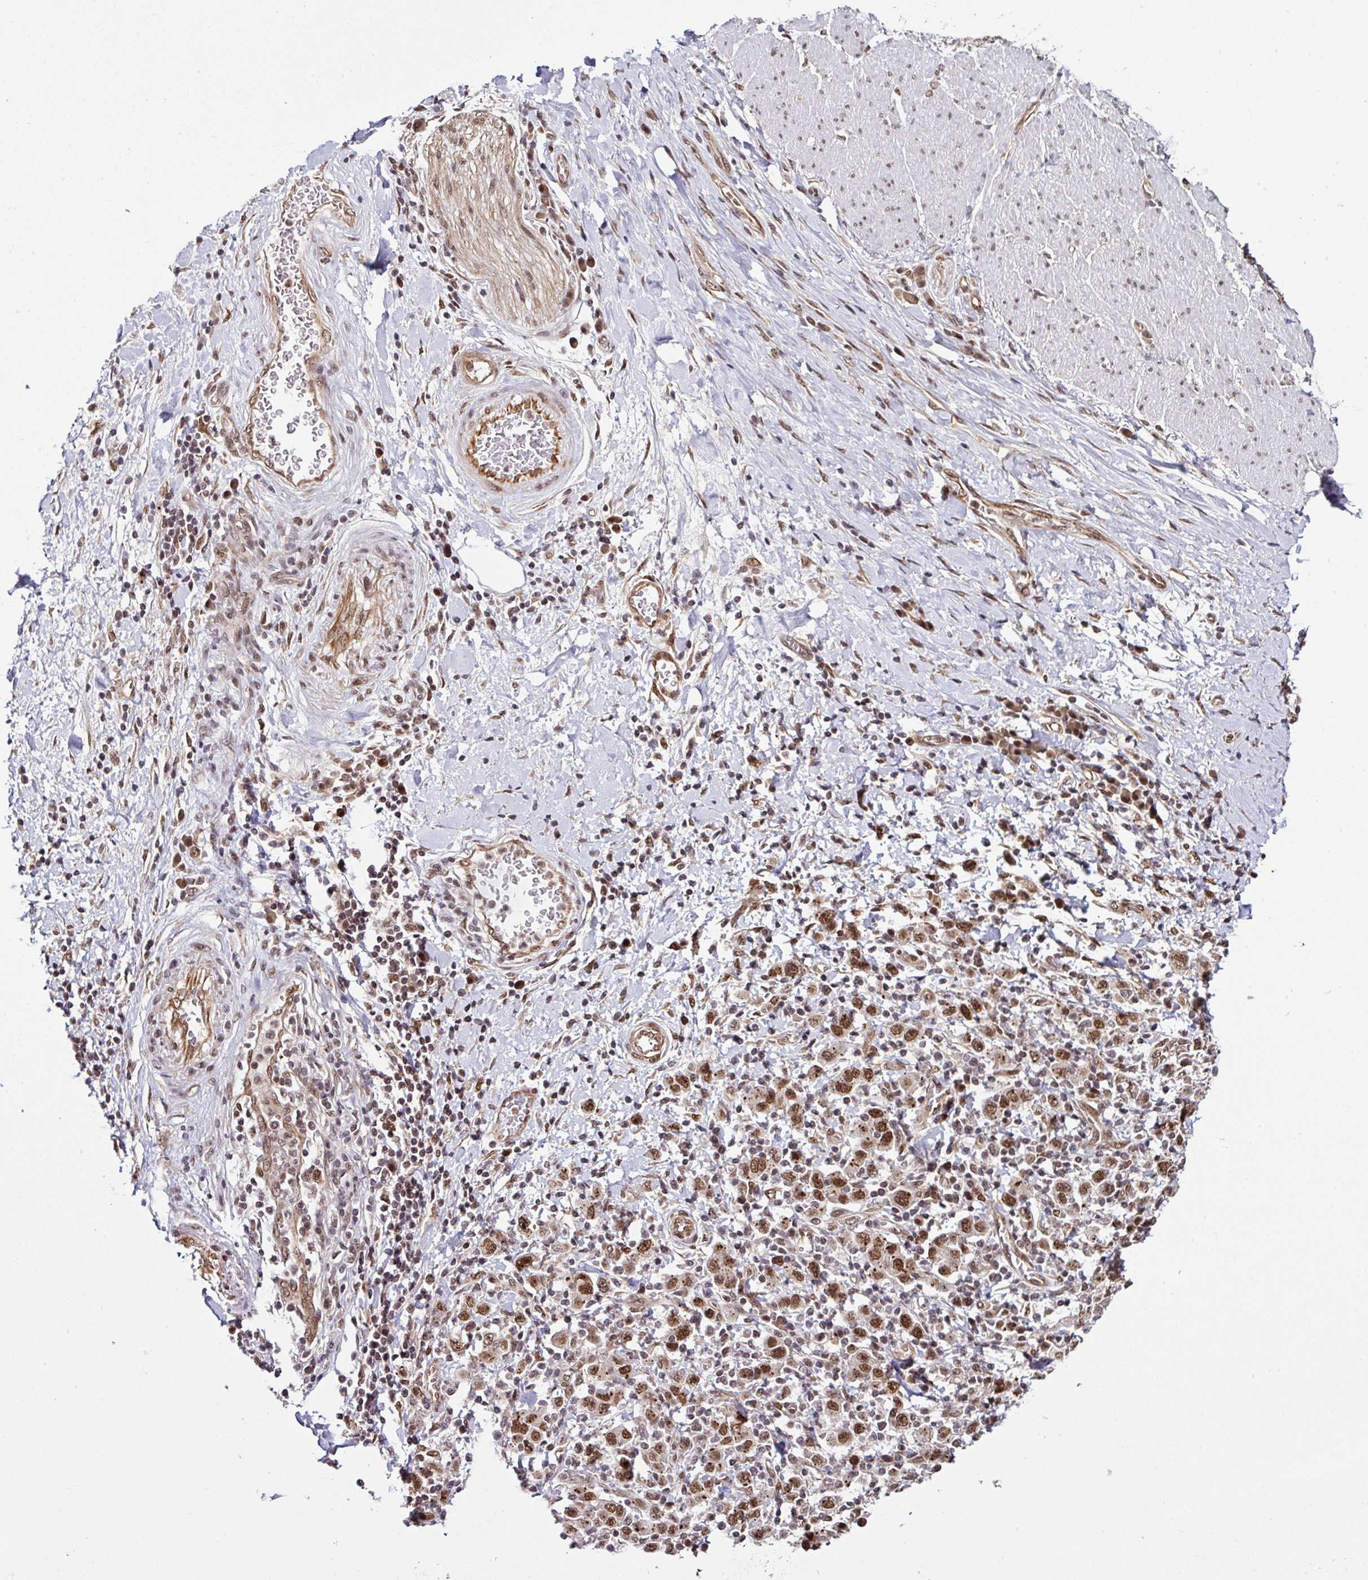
{"staining": {"intensity": "moderate", "quantity": ">75%", "location": "nuclear"}, "tissue": "stomach cancer", "cell_type": "Tumor cells", "image_type": "cancer", "snomed": [{"axis": "morphology", "description": "Normal tissue, NOS"}, {"axis": "morphology", "description": "Adenocarcinoma, NOS"}, {"axis": "topography", "description": "Stomach, upper"}, {"axis": "topography", "description": "Stomach"}], "caption": "This histopathology image shows adenocarcinoma (stomach) stained with immunohistochemistry to label a protein in brown. The nuclear of tumor cells show moderate positivity for the protein. Nuclei are counter-stained blue.", "gene": "MORF4L2", "patient": {"sex": "male", "age": 59}}